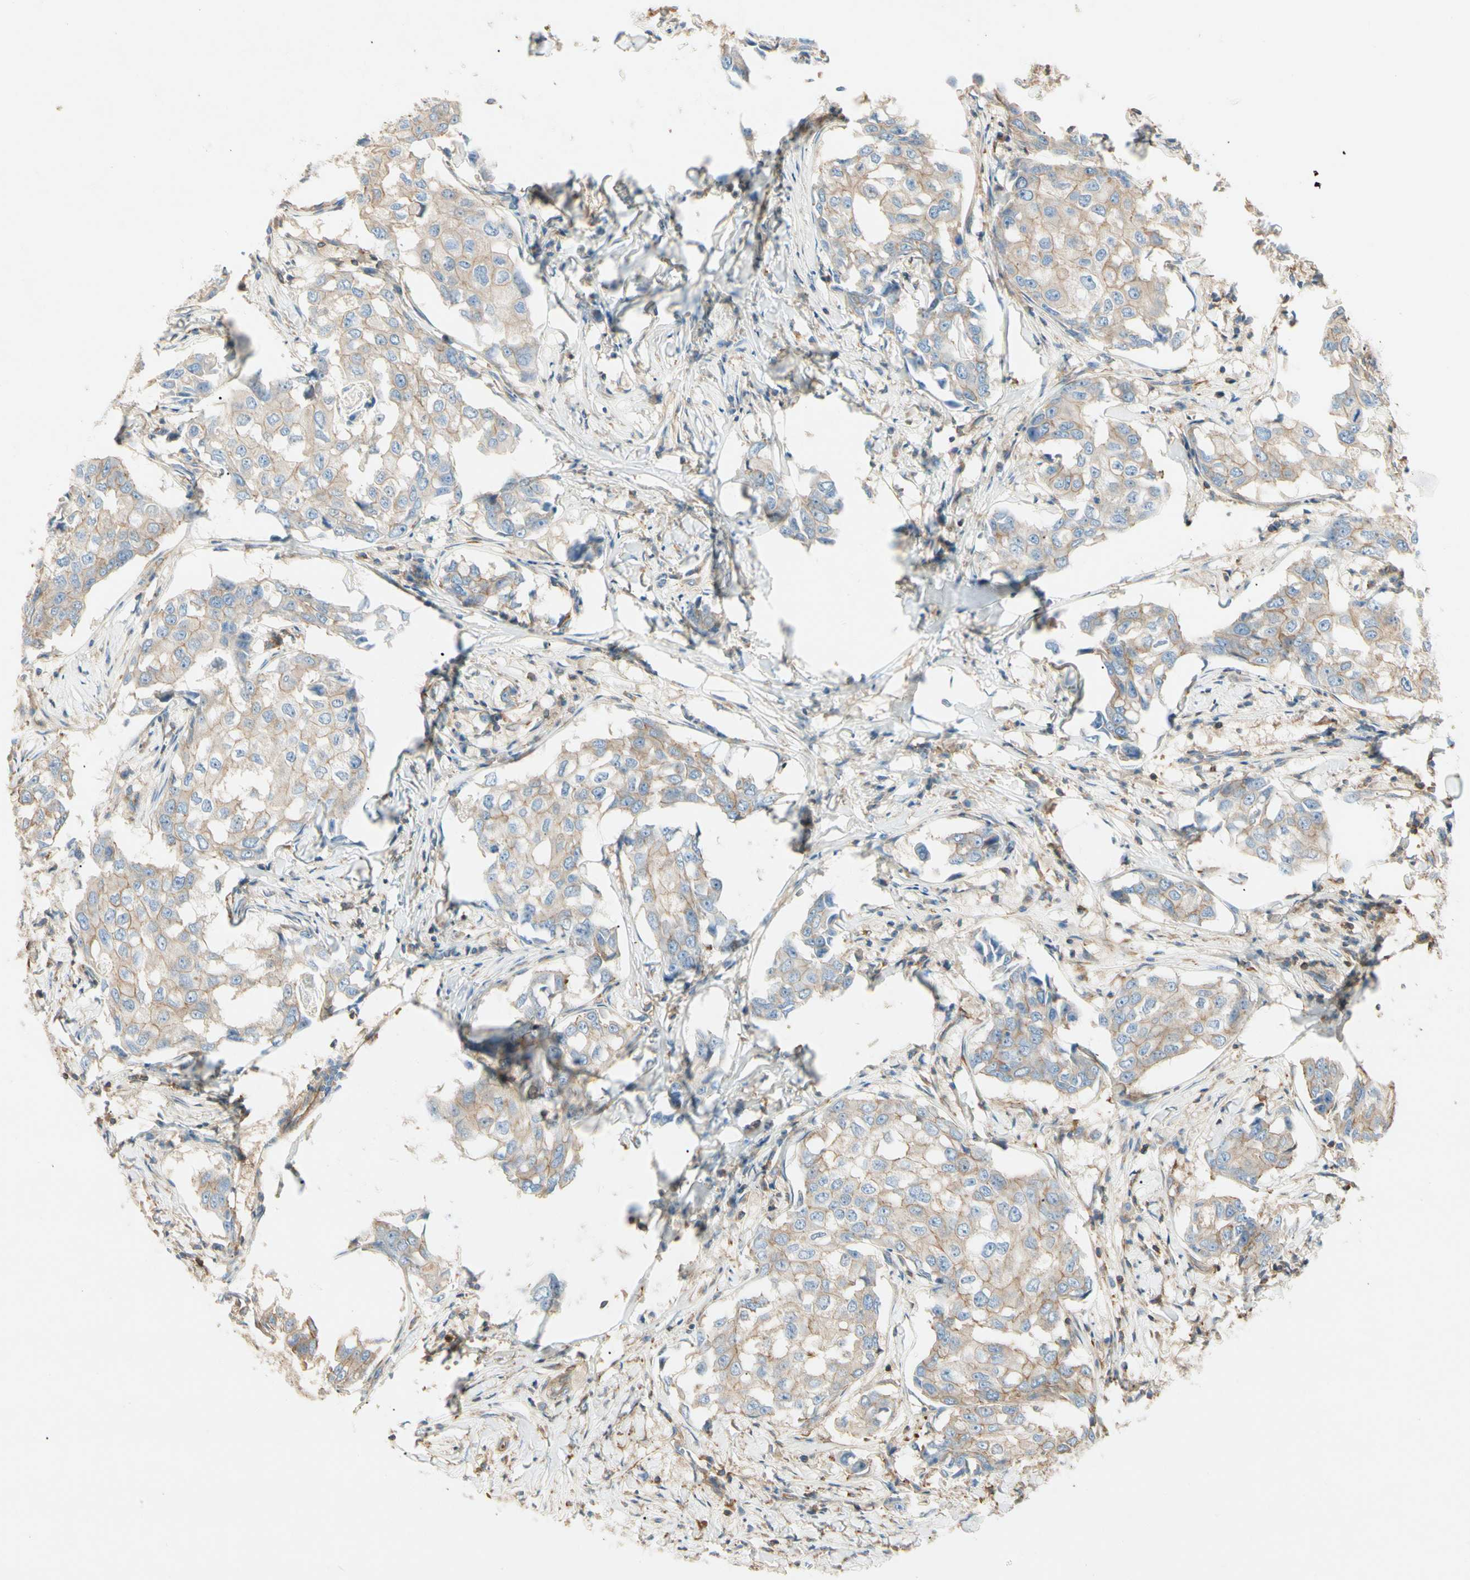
{"staining": {"intensity": "weak", "quantity": ">75%", "location": "cytoplasmic/membranous"}, "tissue": "breast cancer", "cell_type": "Tumor cells", "image_type": "cancer", "snomed": [{"axis": "morphology", "description": "Duct carcinoma"}, {"axis": "topography", "description": "Breast"}], "caption": "A high-resolution micrograph shows IHC staining of breast cancer, which demonstrates weak cytoplasmic/membranous staining in about >75% of tumor cells. The protein is shown in brown color, while the nuclei are stained blue.", "gene": "ARPC2", "patient": {"sex": "female", "age": 27}}